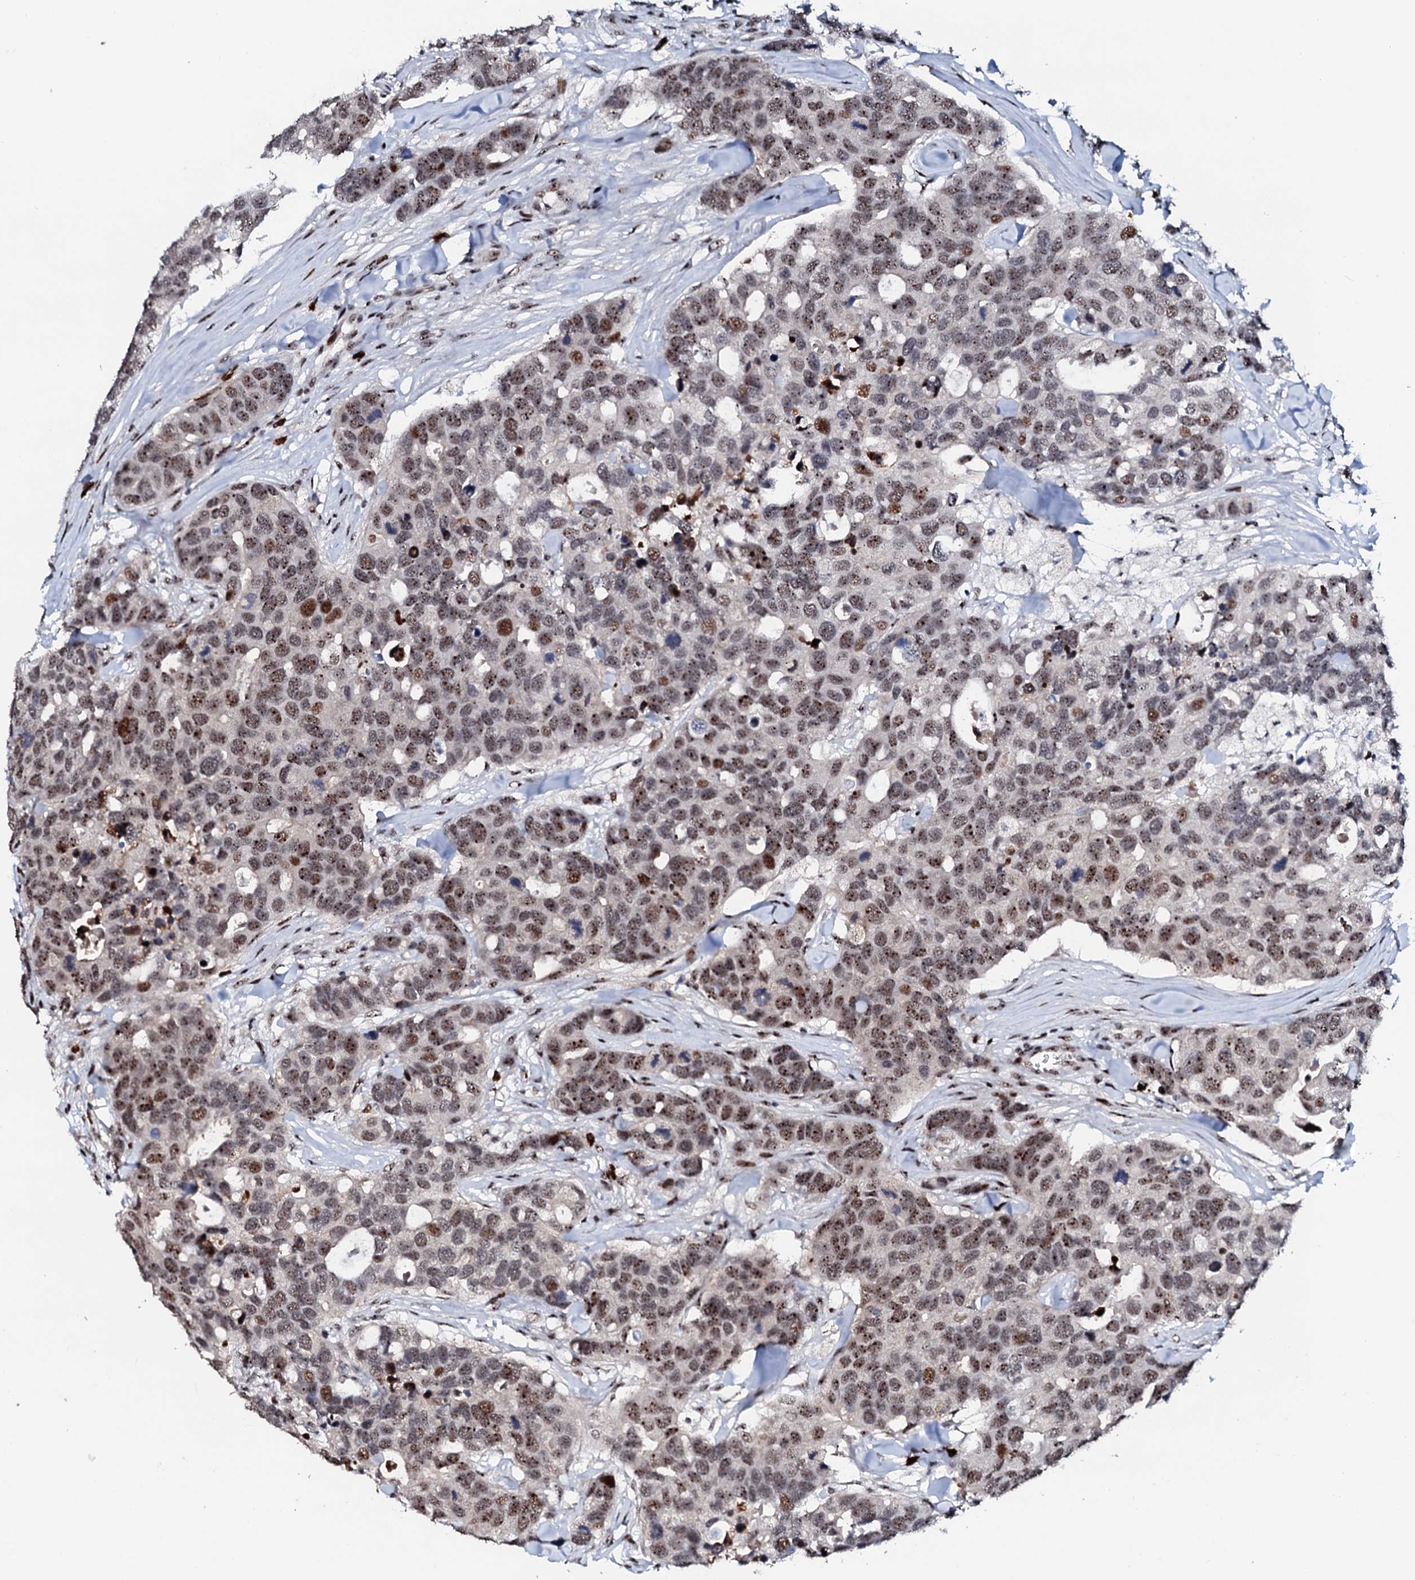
{"staining": {"intensity": "moderate", "quantity": ">75%", "location": "nuclear"}, "tissue": "breast cancer", "cell_type": "Tumor cells", "image_type": "cancer", "snomed": [{"axis": "morphology", "description": "Duct carcinoma"}, {"axis": "topography", "description": "Breast"}], "caption": "Moderate nuclear staining is seen in about >75% of tumor cells in breast cancer (infiltrating ductal carcinoma). The staining was performed using DAB (3,3'-diaminobenzidine), with brown indicating positive protein expression. Nuclei are stained blue with hematoxylin.", "gene": "NEUROG3", "patient": {"sex": "female", "age": 83}}